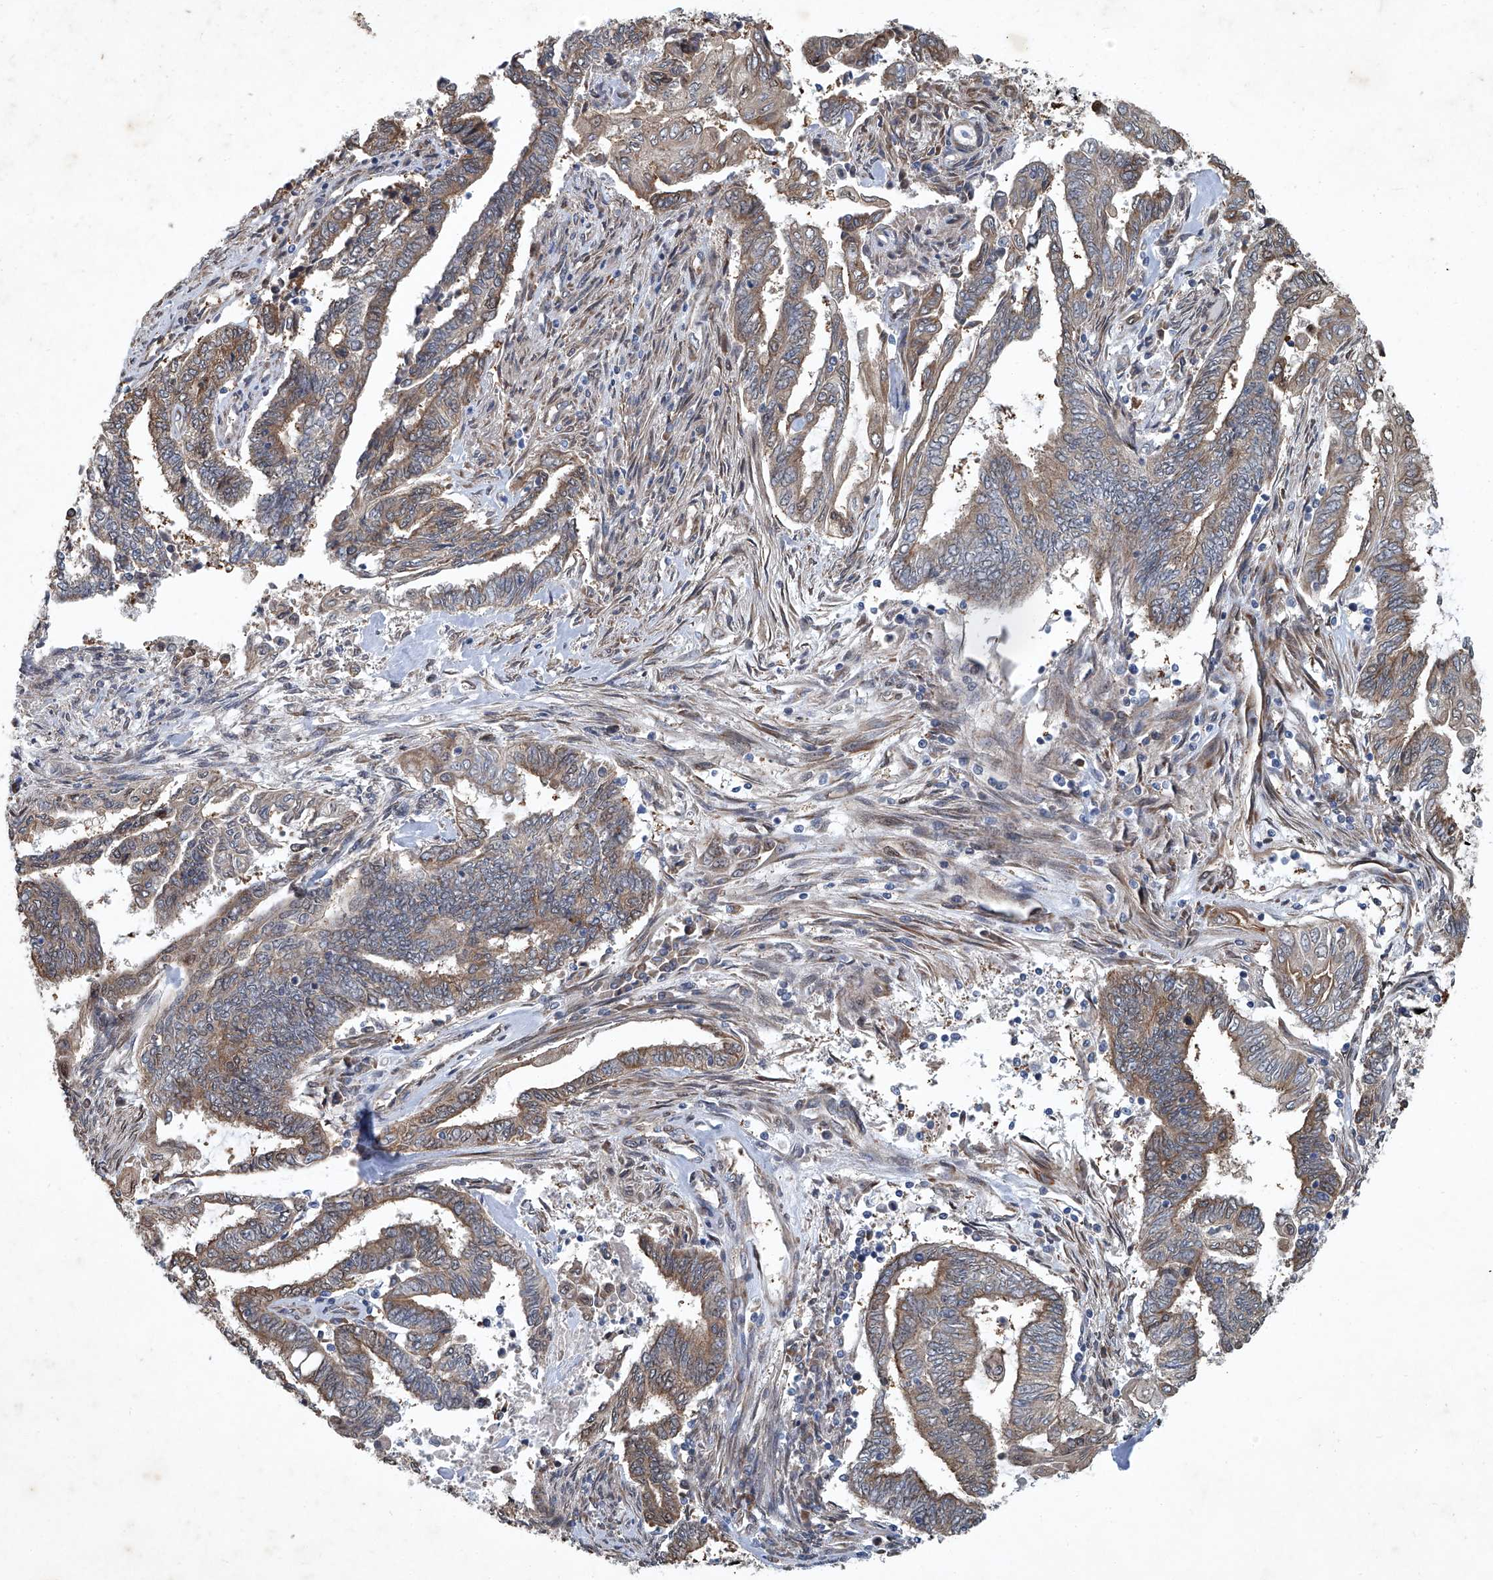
{"staining": {"intensity": "moderate", "quantity": ">75%", "location": "cytoplasmic/membranous"}, "tissue": "endometrial cancer", "cell_type": "Tumor cells", "image_type": "cancer", "snomed": [{"axis": "morphology", "description": "Adenocarcinoma, NOS"}, {"axis": "topography", "description": "Uterus"}, {"axis": "topography", "description": "Endometrium"}], "caption": "This photomicrograph shows immunohistochemistry (IHC) staining of endometrial cancer (adenocarcinoma), with medium moderate cytoplasmic/membranous expression in about >75% of tumor cells.", "gene": "GPR132", "patient": {"sex": "female", "age": 70}}